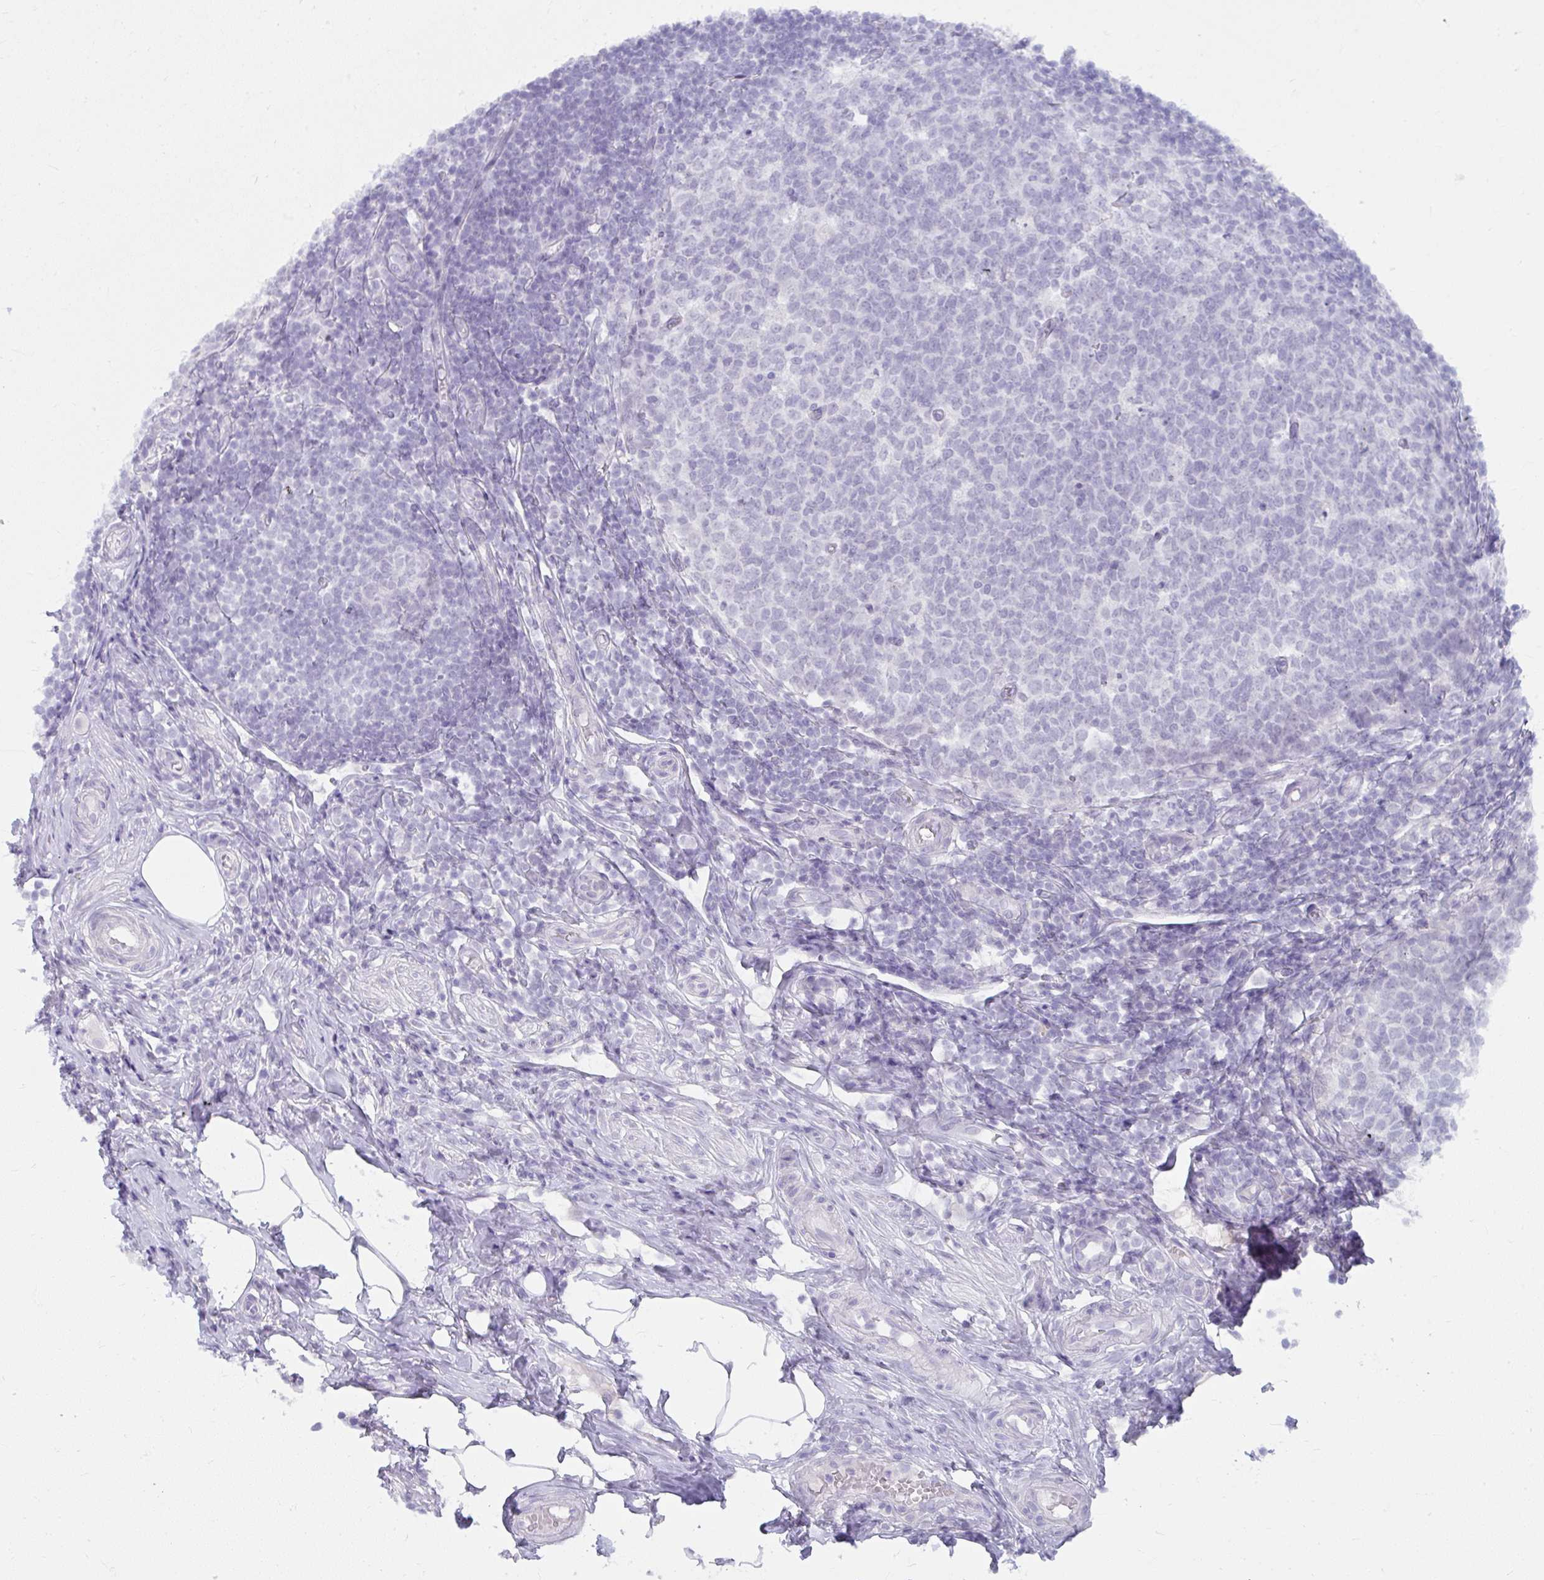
{"staining": {"intensity": "moderate", "quantity": "25%-75%", "location": "cytoplasmic/membranous"}, "tissue": "appendix", "cell_type": "Glandular cells", "image_type": "normal", "snomed": [{"axis": "morphology", "description": "Normal tissue, NOS"}, {"axis": "topography", "description": "Appendix"}], "caption": "This is an image of immunohistochemistry (IHC) staining of benign appendix, which shows moderate expression in the cytoplasmic/membranous of glandular cells.", "gene": "UGT3A2", "patient": {"sex": "male", "age": 18}}